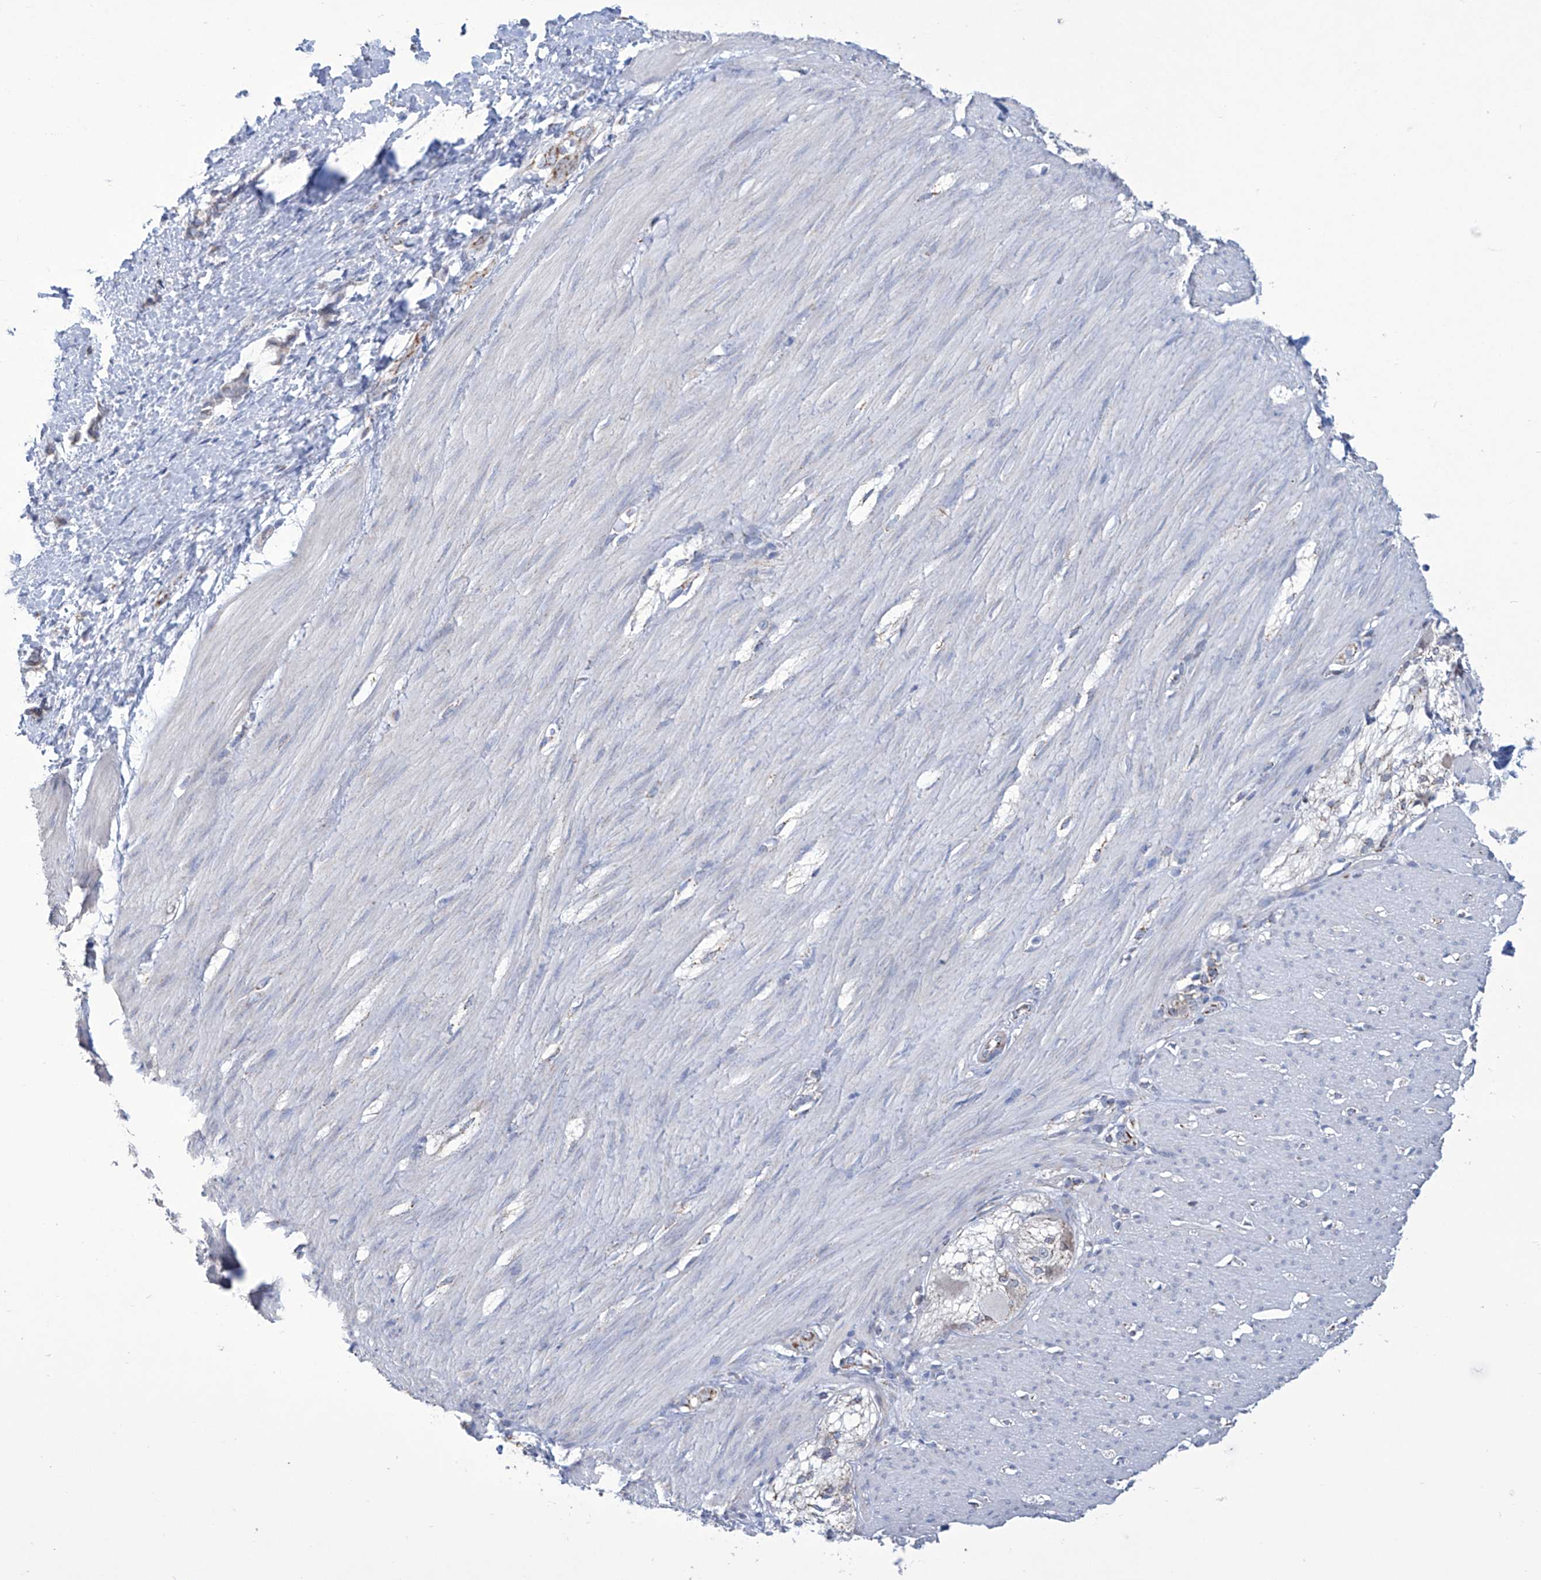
{"staining": {"intensity": "negative", "quantity": "none", "location": "none"}, "tissue": "smooth muscle", "cell_type": "Smooth muscle cells", "image_type": "normal", "snomed": [{"axis": "morphology", "description": "Normal tissue, NOS"}, {"axis": "morphology", "description": "Adenocarcinoma, NOS"}, {"axis": "topography", "description": "Colon"}, {"axis": "topography", "description": "Peripheral nerve tissue"}], "caption": "Image shows no significant protein positivity in smooth muscle cells of normal smooth muscle.", "gene": "ALDH6A1", "patient": {"sex": "male", "age": 14}}